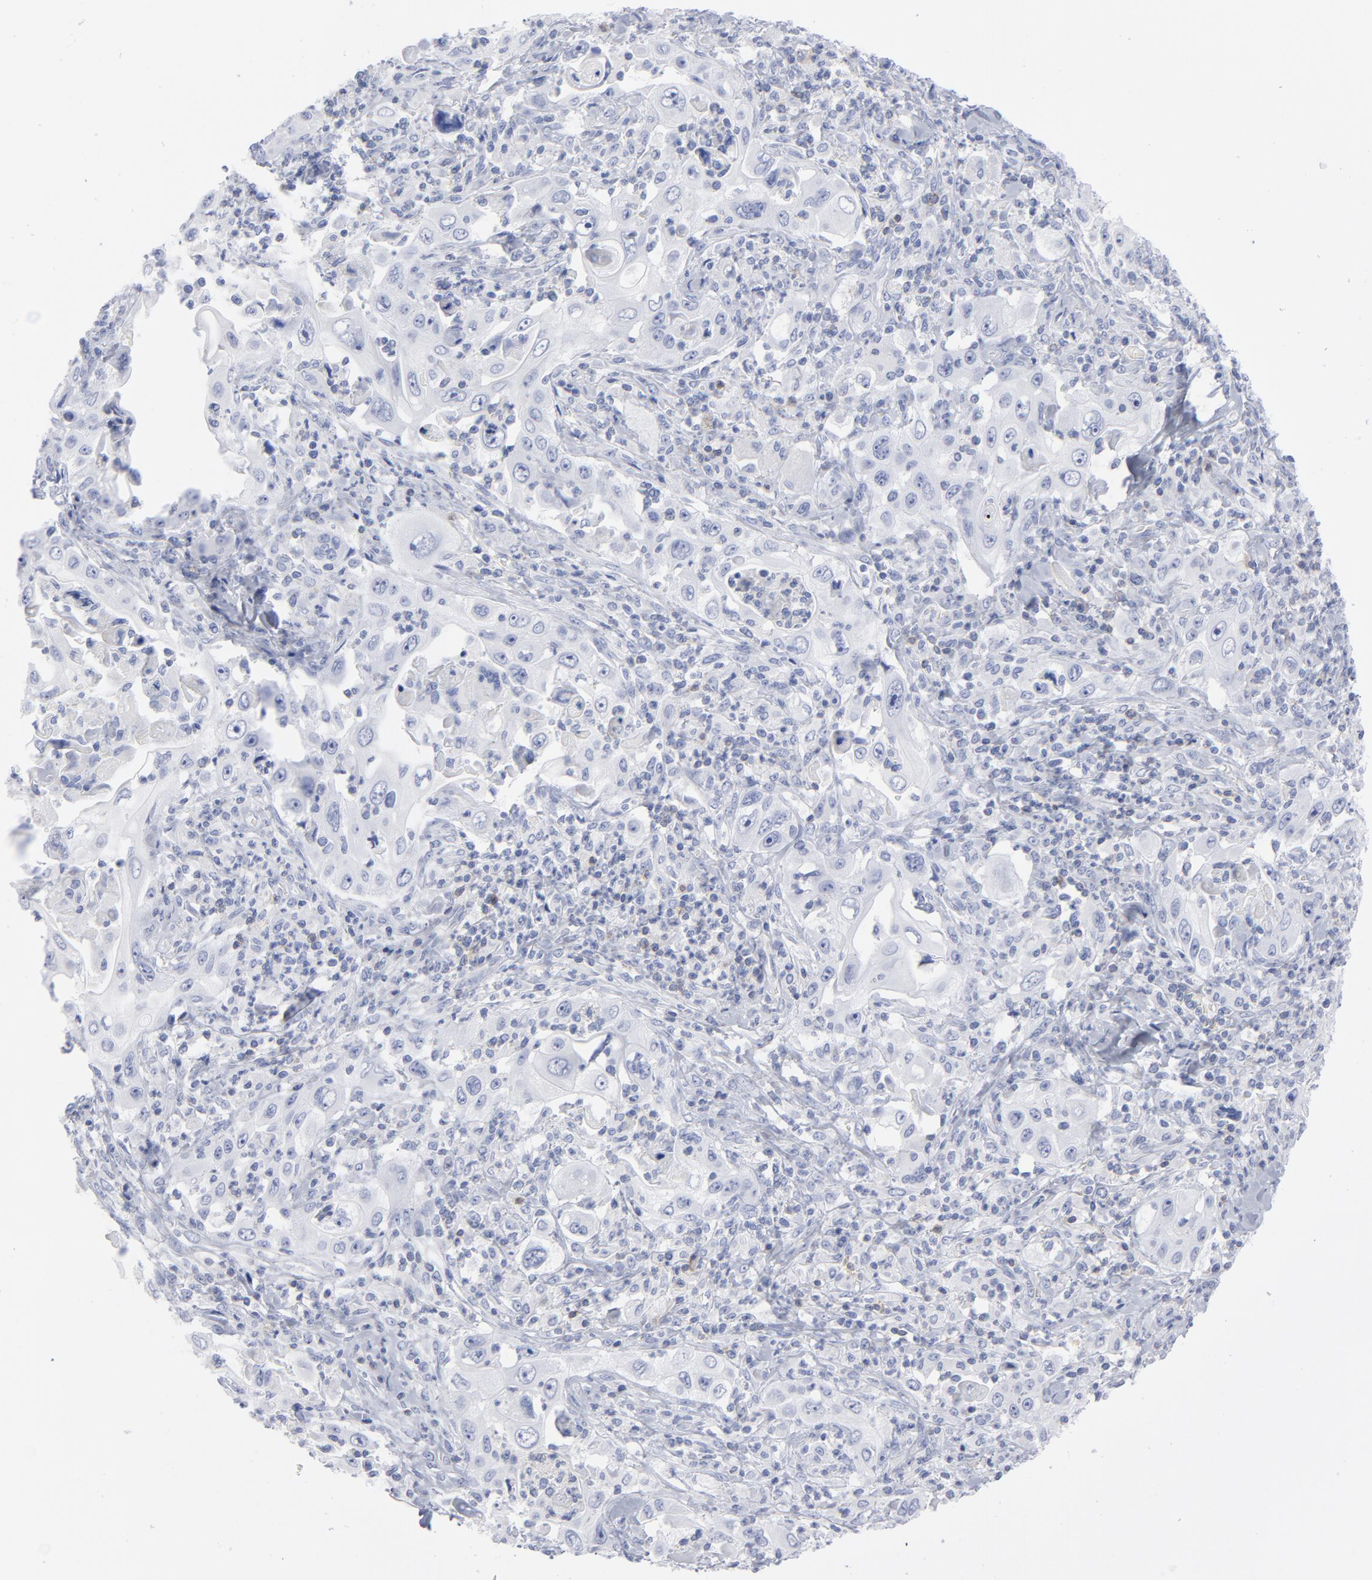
{"staining": {"intensity": "negative", "quantity": "none", "location": "none"}, "tissue": "pancreatic cancer", "cell_type": "Tumor cells", "image_type": "cancer", "snomed": [{"axis": "morphology", "description": "Adenocarcinoma, NOS"}, {"axis": "topography", "description": "Pancreas"}], "caption": "Pancreatic adenocarcinoma was stained to show a protein in brown. There is no significant positivity in tumor cells.", "gene": "P2RY8", "patient": {"sex": "male", "age": 70}}